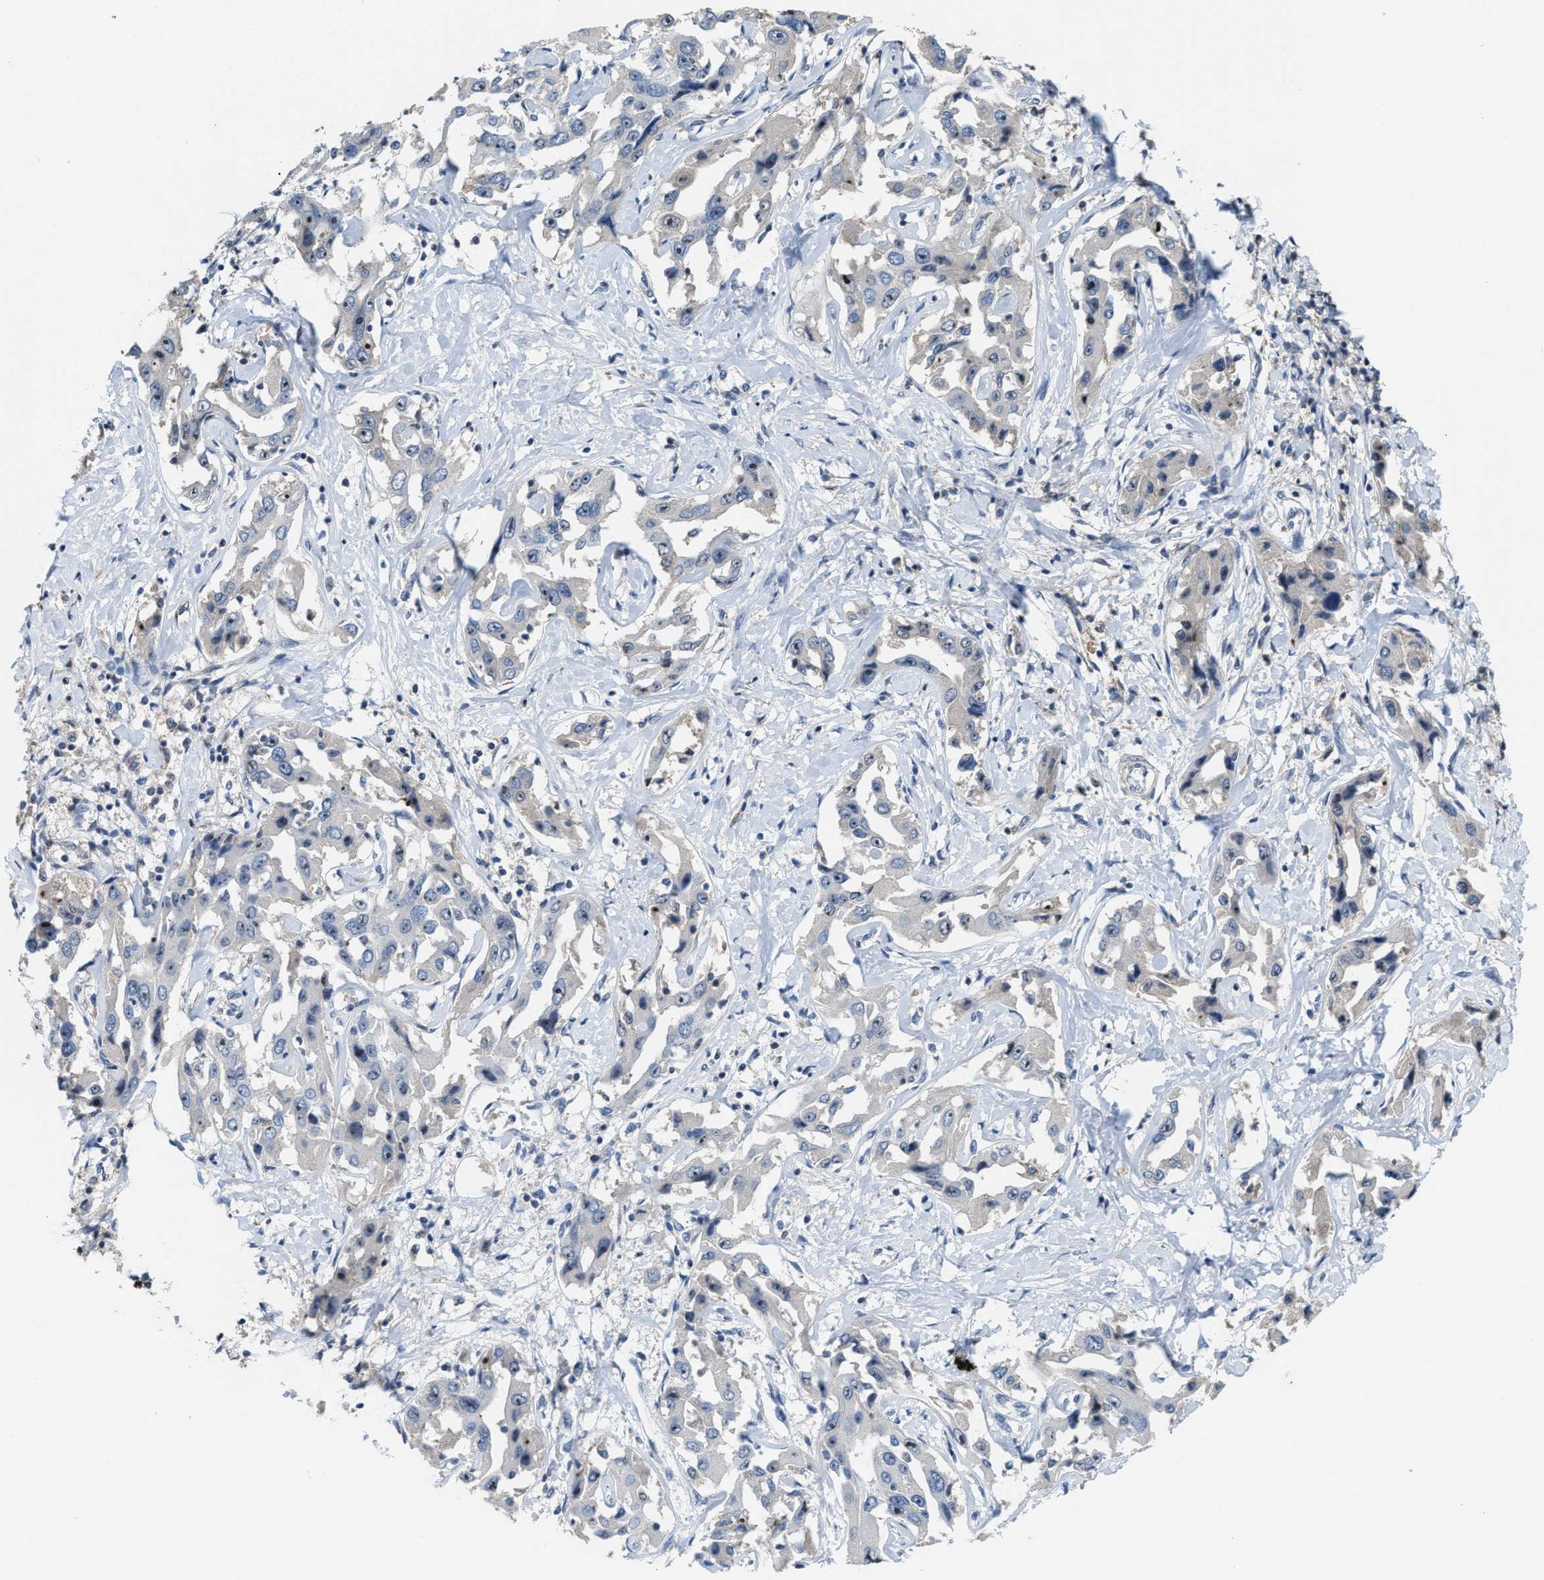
{"staining": {"intensity": "negative", "quantity": "none", "location": "none"}, "tissue": "liver cancer", "cell_type": "Tumor cells", "image_type": "cancer", "snomed": [{"axis": "morphology", "description": "Cholangiocarcinoma"}, {"axis": "topography", "description": "Liver"}], "caption": "The micrograph shows no significant positivity in tumor cells of cholangiocarcinoma (liver).", "gene": "ZNF783", "patient": {"sex": "male", "age": 59}}